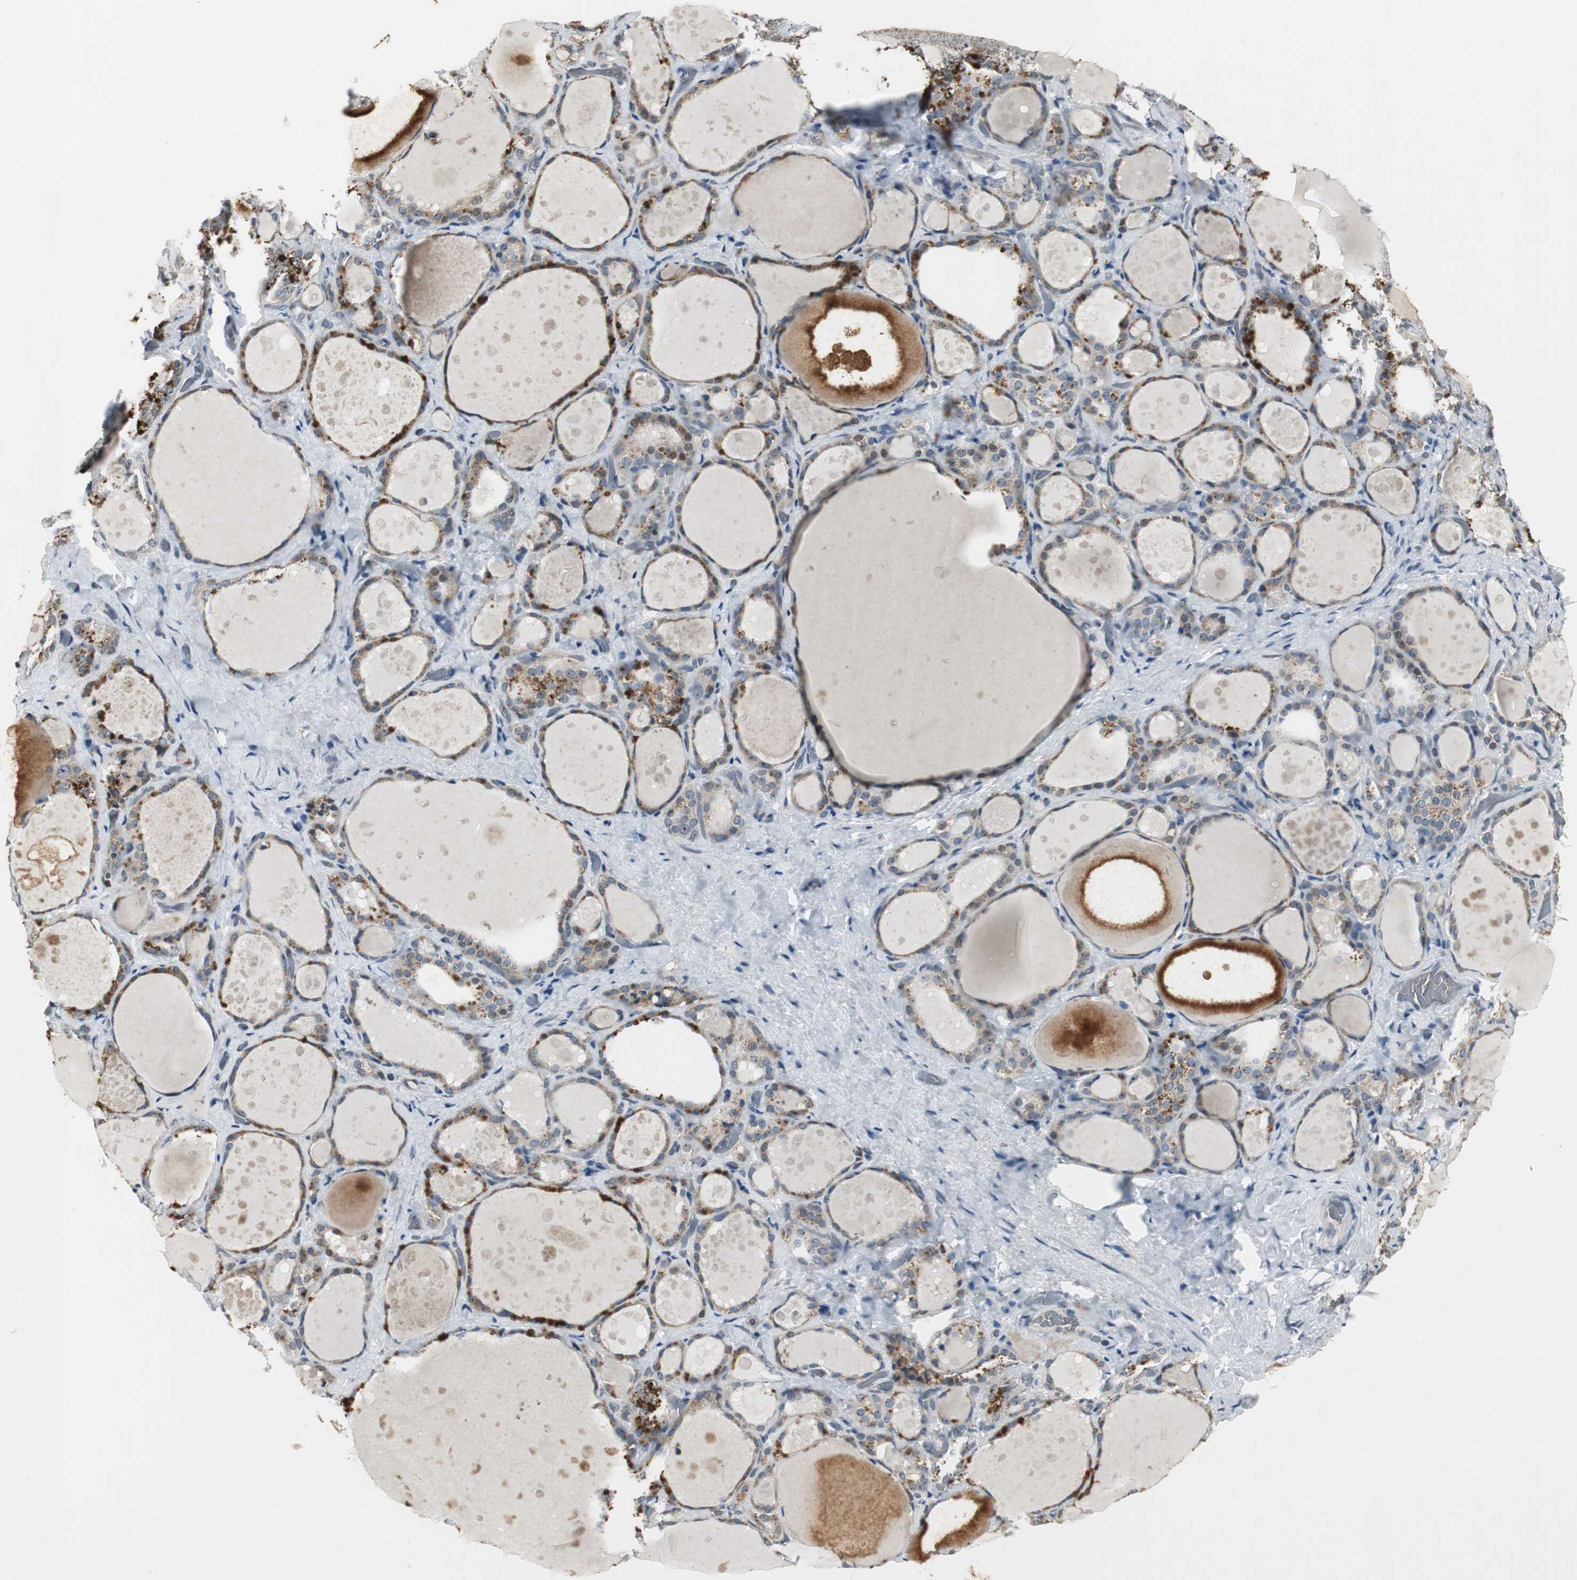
{"staining": {"intensity": "moderate", "quantity": ">75%", "location": "cytoplasmic/membranous"}, "tissue": "thyroid gland", "cell_type": "Glandular cells", "image_type": "normal", "snomed": [{"axis": "morphology", "description": "Normal tissue, NOS"}, {"axis": "topography", "description": "Thyroid gland"}], "caption": "Immunohistochemistry (IHC) histopathology image of normal human thyroid gland stained for a protein (brown), which exhibits medium levels of moderate cytoplasmic/membranous expression in approximately >75% of glandular cells.", "gene": "CCT5", "patient": {"sex": "female", "age": 75}}